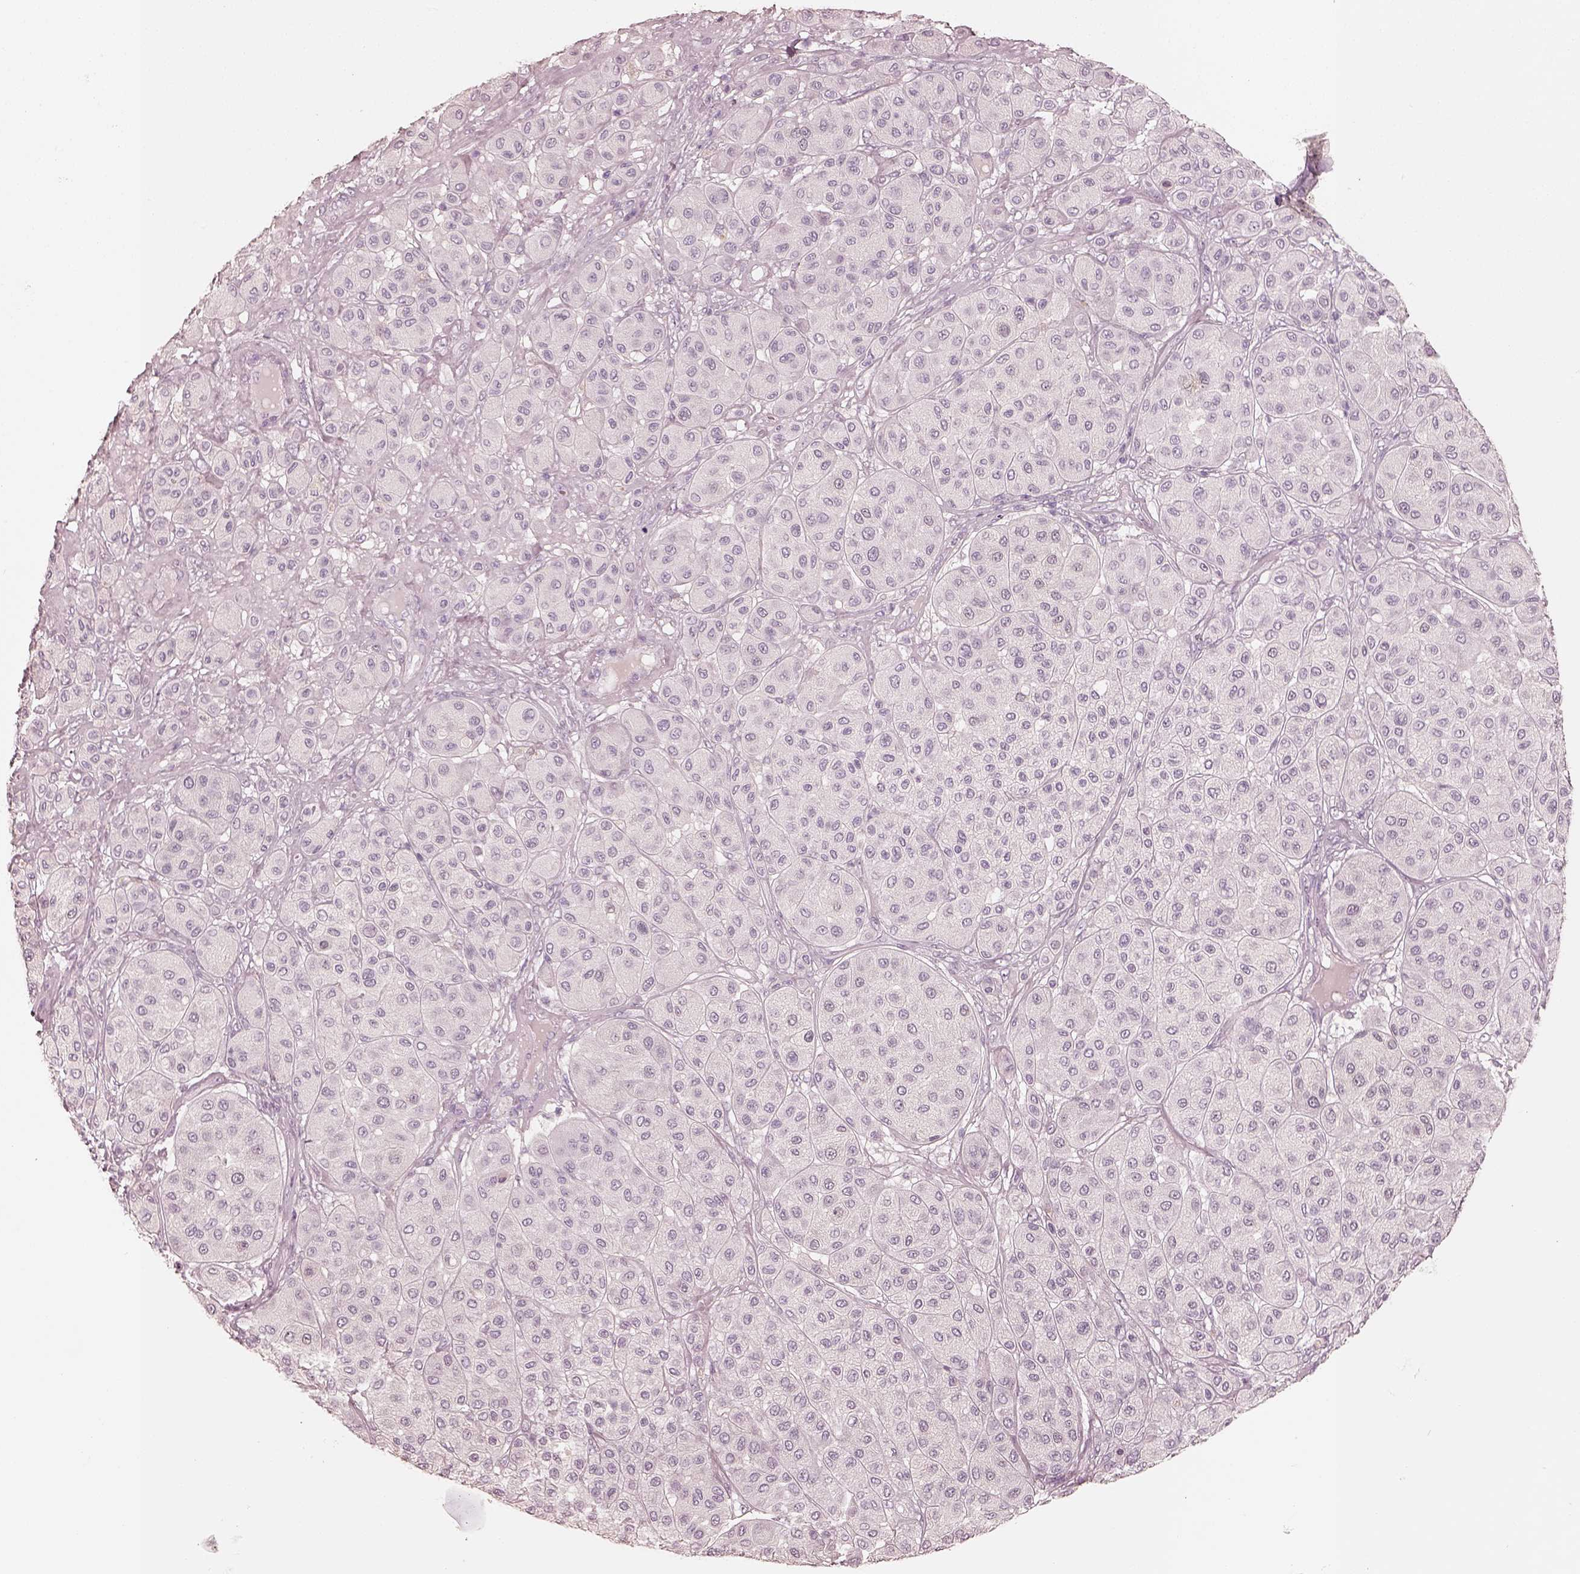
{"staining": {"intensity": "negative", "quantity": "none", "location": "none"}, "tissue": "melanoma", "cell_type": "Tumor cells", "image_type": "cancer", "snomed": [{"axis": "morphology", "description": "Malignant melanoma, Metastatic site"}, {"axis": "topography", "description": "Smooth muscle"}], "caption": "Tumor cells show no significant protein expression in melanoma.", "gene": "KRT82", "patient": {"sex": "male", "age": 41}}